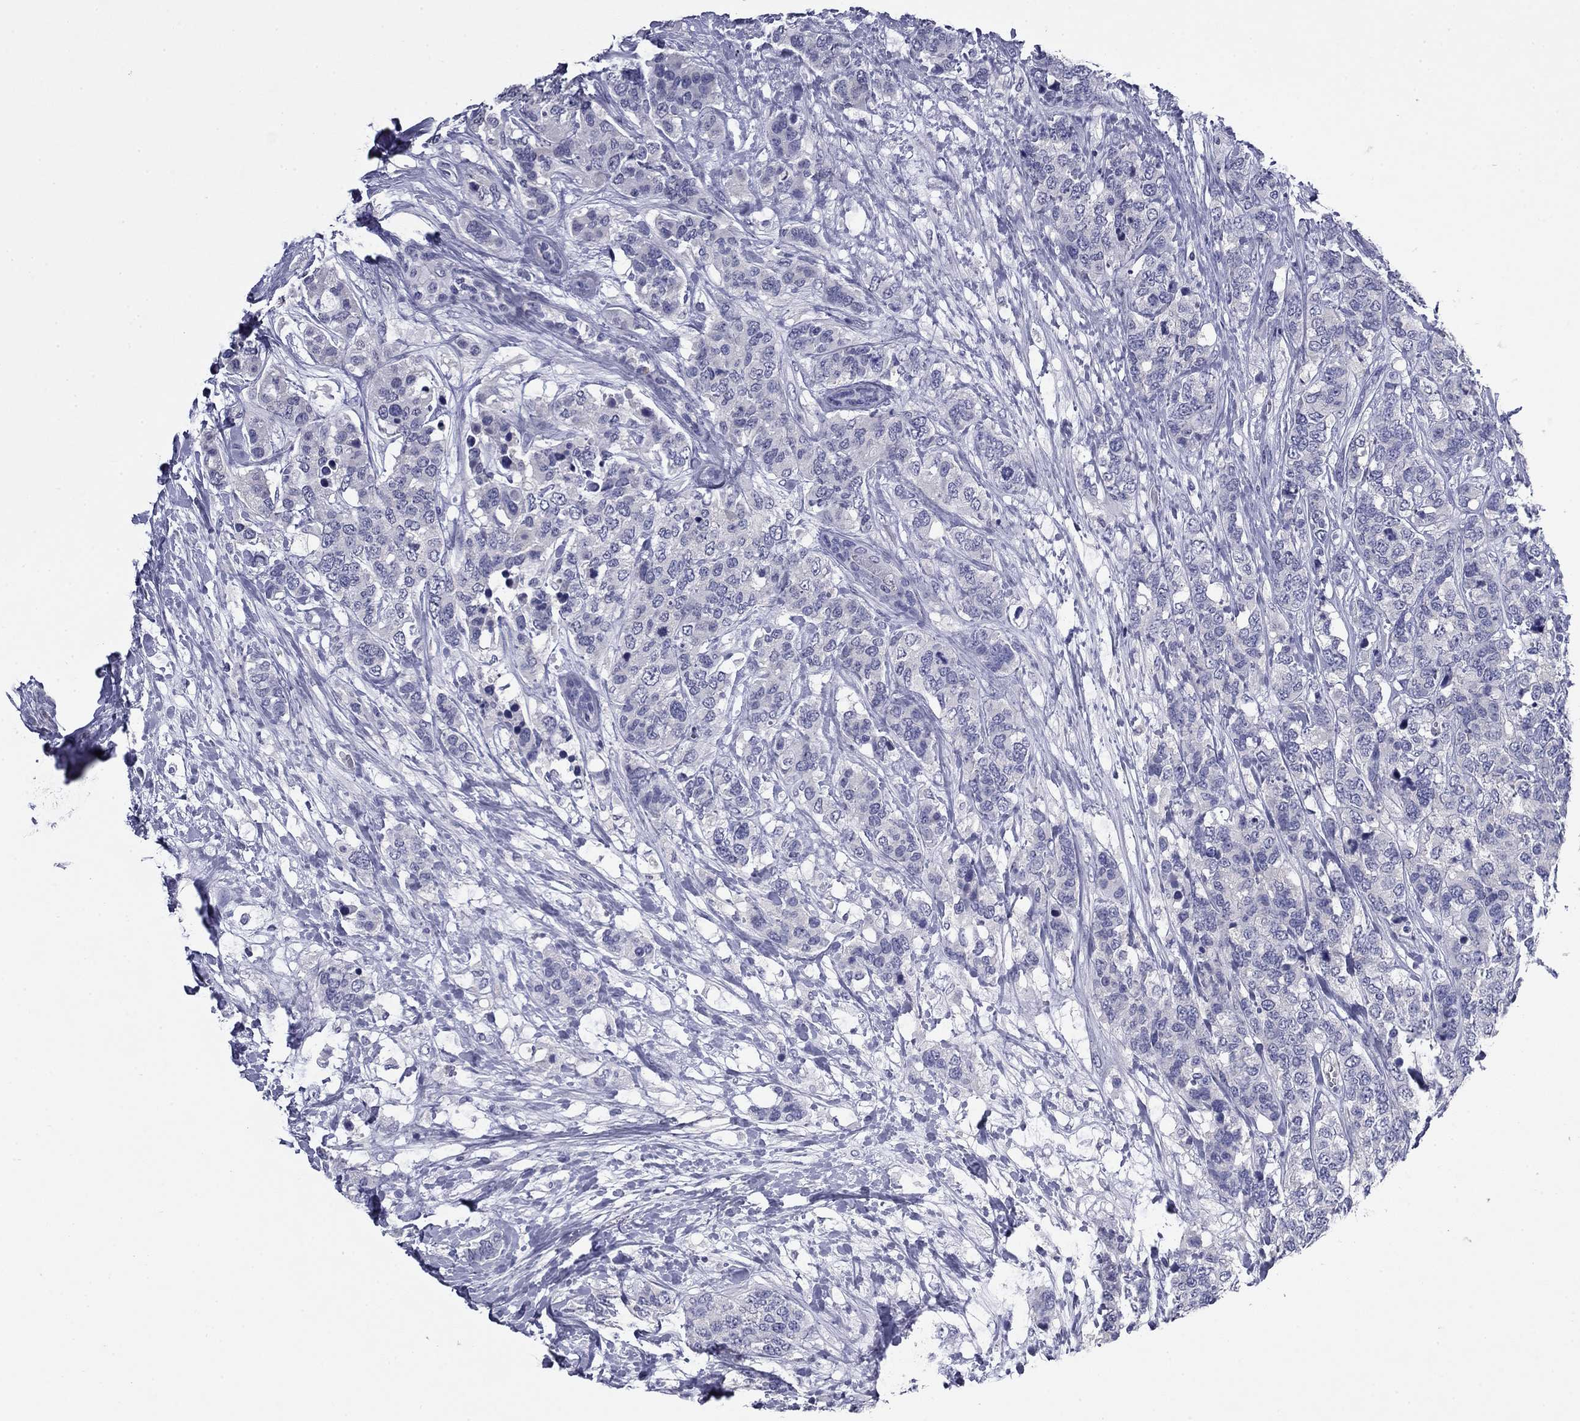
{"staining": {"intensity": "negative", "quantity": "none", "location": "none"}, "tissue": "breast cancer", "cell_type": "Tumor cells", "image_type": "cancer", "snomed": [{"axis": "morphology", "description": "Lobular carcinoma"}, {"axis": "topography", "description": "Breast"}], "caption": "Tumor cells show no significant protein staining in breast lobular carcinoma.", "gene": "CFAP119", "patient": {"sex": "female", "age": 59}}